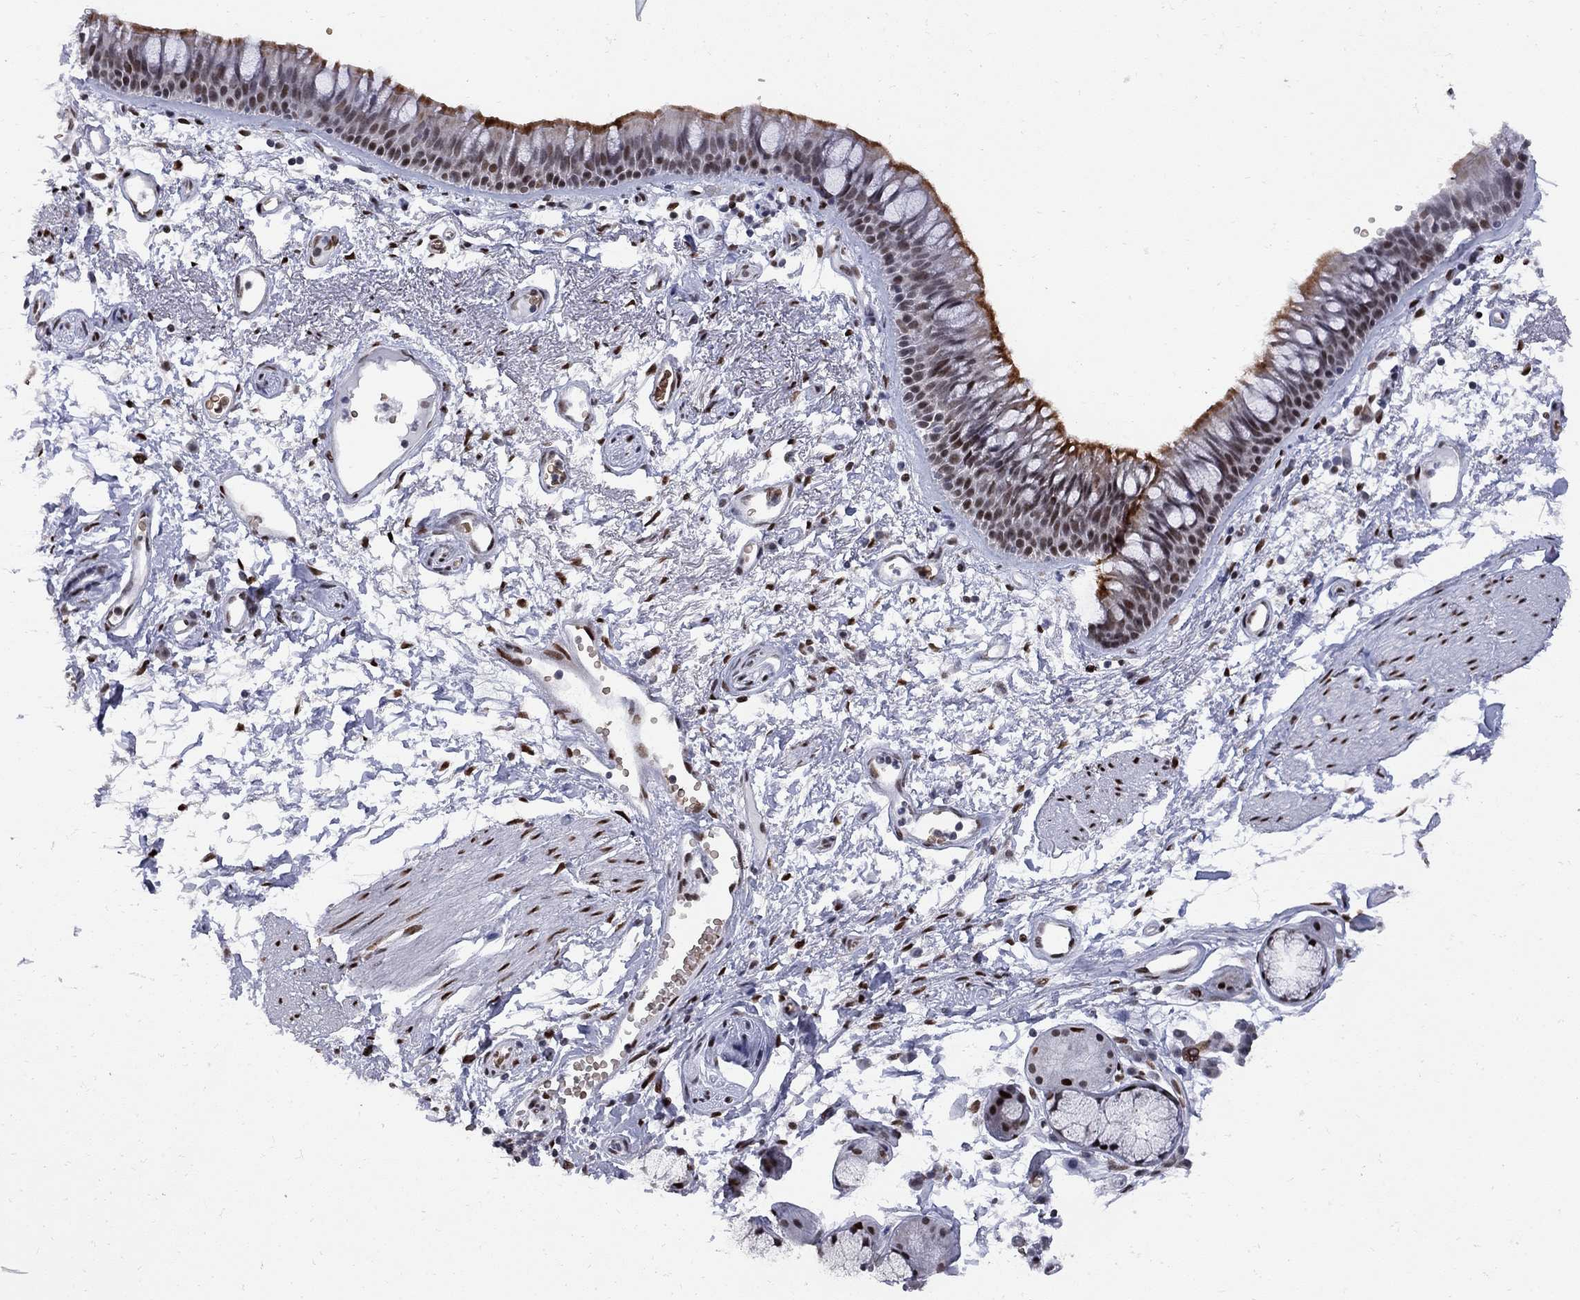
{"staining": {"intensity": "moderate", "quantity": "25%-75%", "location": "nuclear"}, "tissue": "bronchus", "cell_type": "Respiratory epithelial cells", "image_type": "normal", "snomed": [{"axis": "morphology", "description": "Normal tissue, NOS"}, {"axis": "topography", "description": "Cartilage tissue"}, {"axis": "topography", "description": "Bronchus"}], "caption": "Immunohistochemistry (IHC) (DAB (3,3'-diaminobenzidine)) staining of unremarkable bronchus shows moderate nuclear protein staining in approximately 25%-75% of respiratory epithelial cells. The protein is shown in brown color, while the nuclei are stained blue.", "gene": "ZBTB47", "patient": {"sex": "male", "age": 66}}